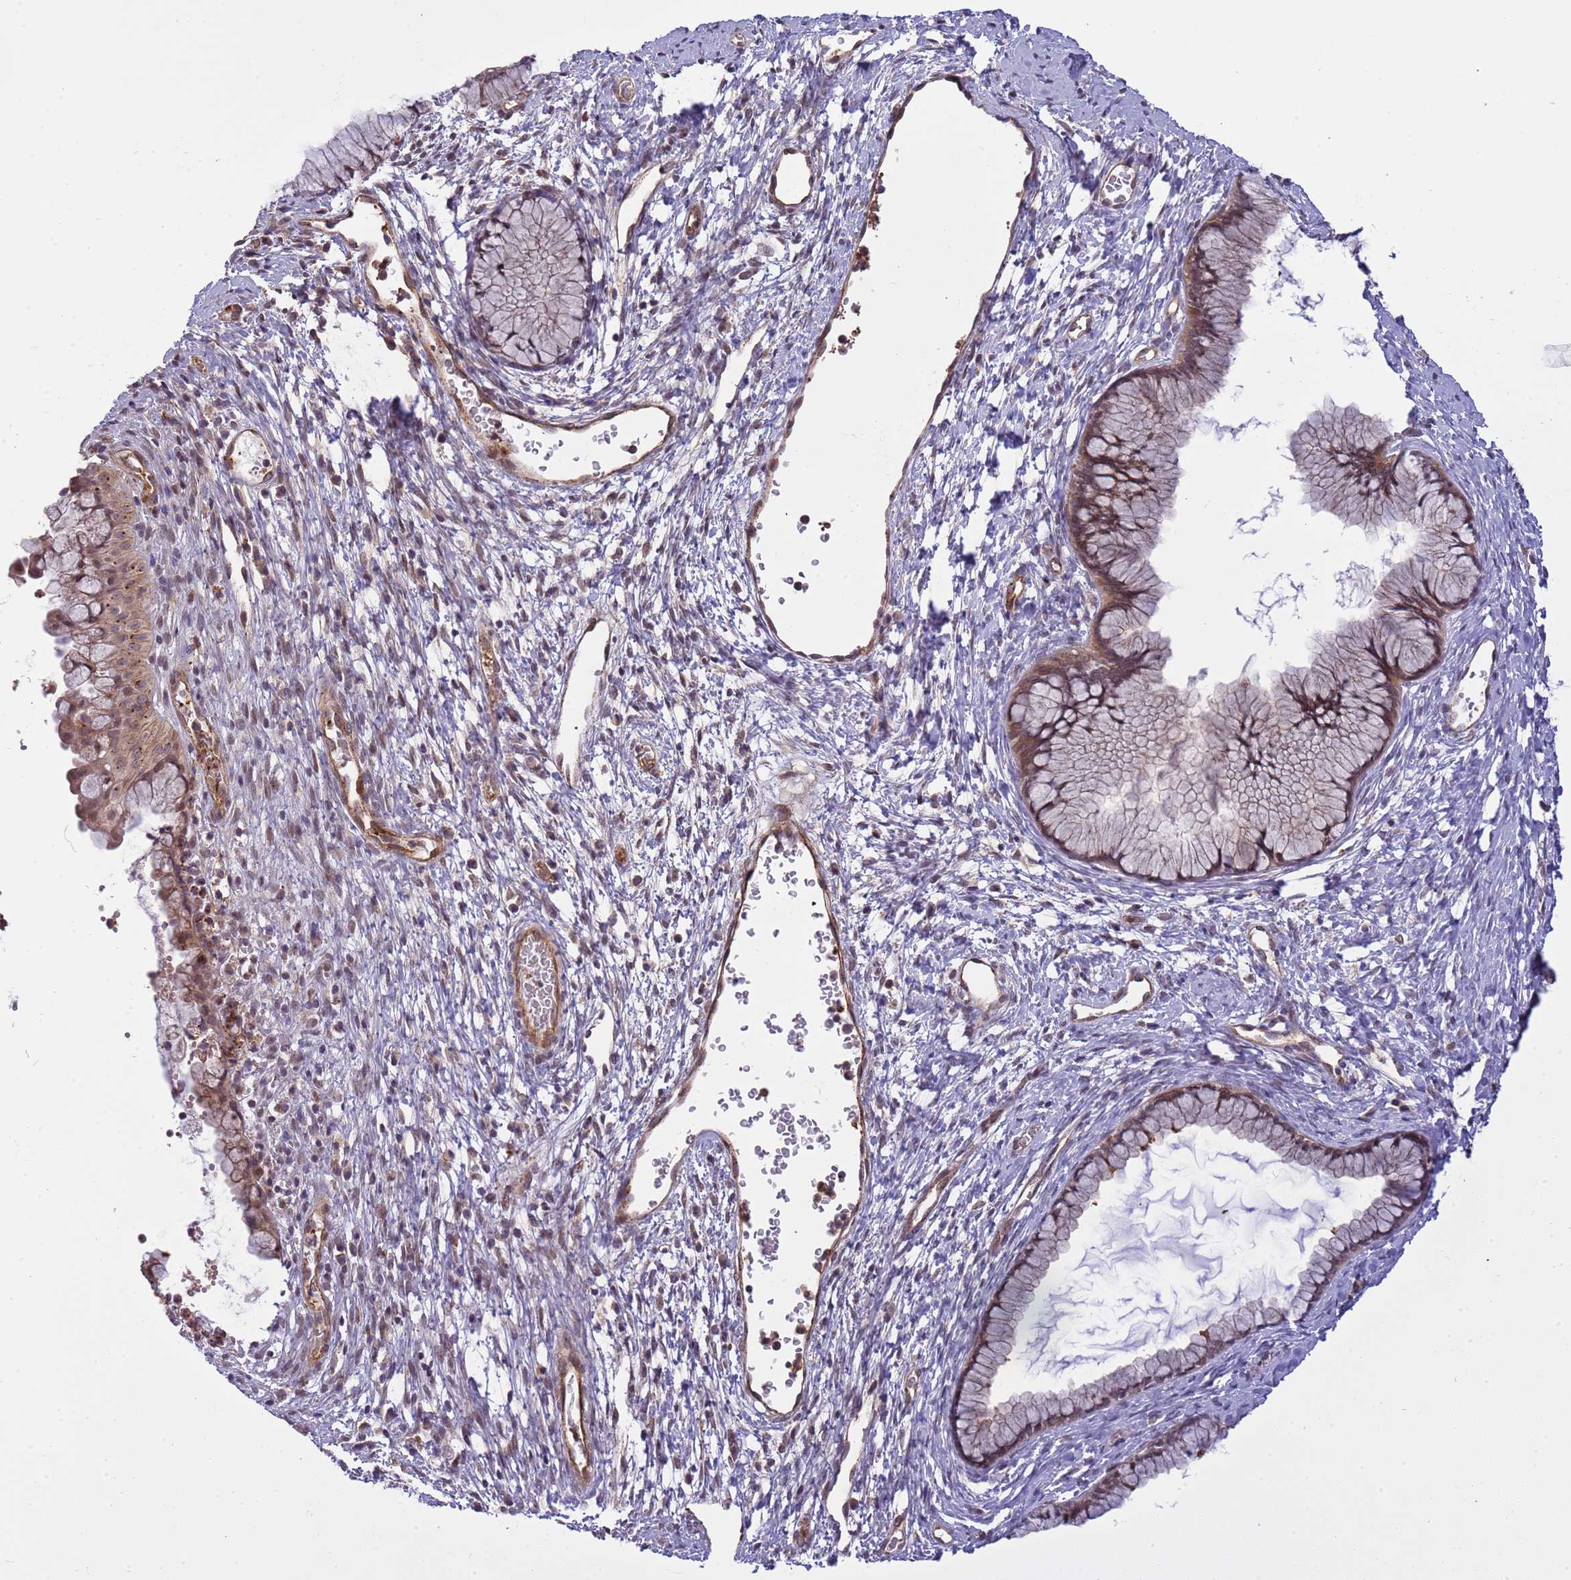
{"staining": {"intensity": "moderate", "quantity": "25%-75%", "location": "cytoplasmic/membranous,nuclear"}, "tissue": "cervix", "cell_type": "Glandular cells", "image_type": "normal", "snomed": [{"axis": "morphology", "description": "Normal tissue, NOS"}, {"axis": "topography", "description": "Cervix"}], "caption": "A brown stain shows moderate cytoplasmic/membranous,nuclear expression of a protein in glandular cells of unremarkable cervix.", "gene": "EMC2", "patient": {"sex": "female", "age": 42}}